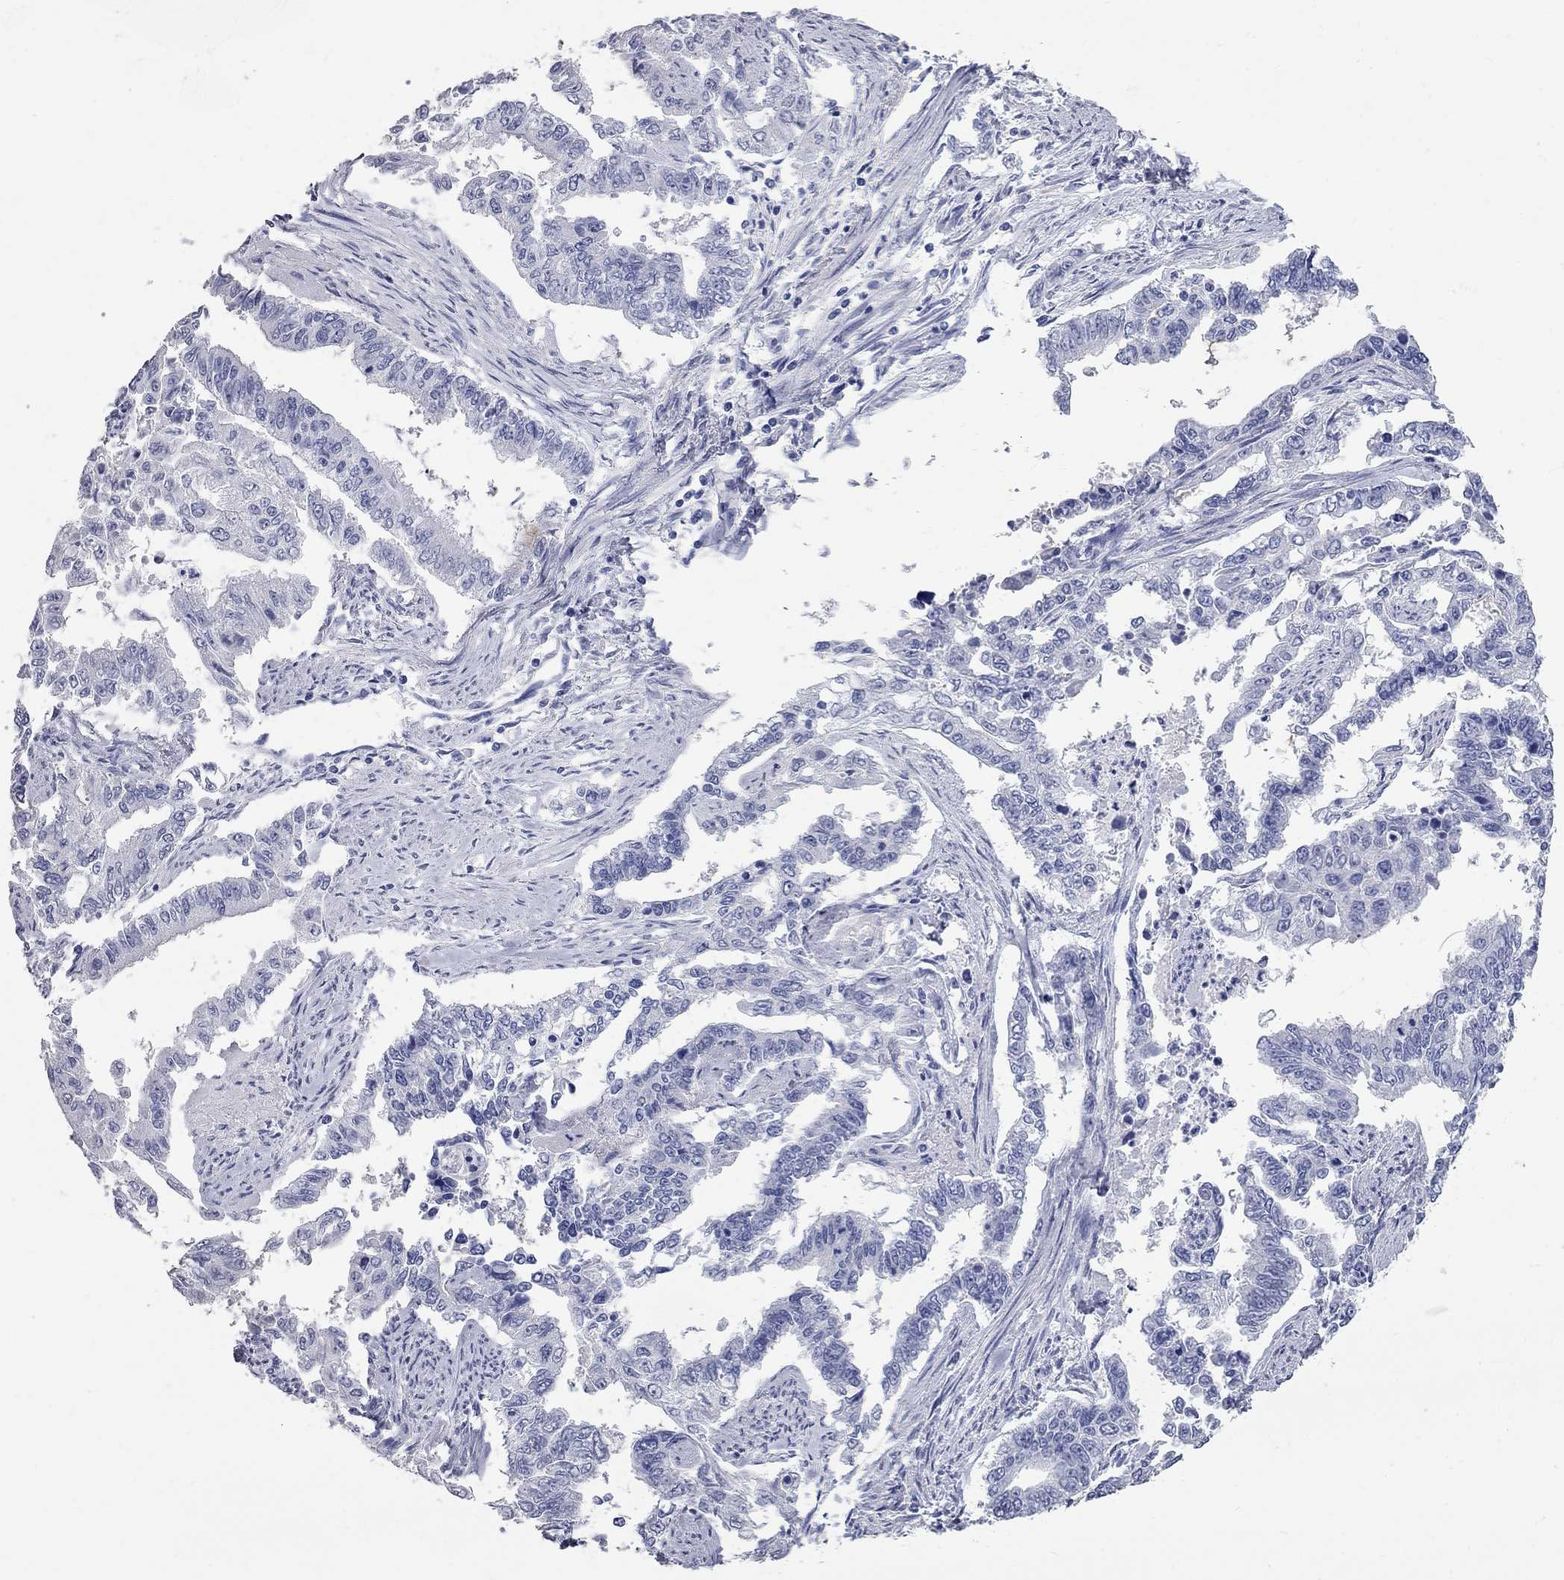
{"staining": {"intensity": "negative", "quantity": "none", "location": "none"}, "tissue": "endometrial cancer", "cell_type": "Tumor cells", "image_type": "cancer", "snomed": [{"axis": "morphology", "description": "Adenocarcinoma, NOS"}, {"axis": "topography", "description": "Uterus"}], "caption": "Immunohistochemistry micrograph of neoplastic tissue: endometrial cancer stained with DAB (3,3'-diaminobenzidine) shows no significant protein staining in tumor cells. (DAB (3,3'-diaminobenzidine) IHC with hematoxylin counter stain).", "gene": "BPIFB1", "patient": {"sex": "female", "age": 59}}